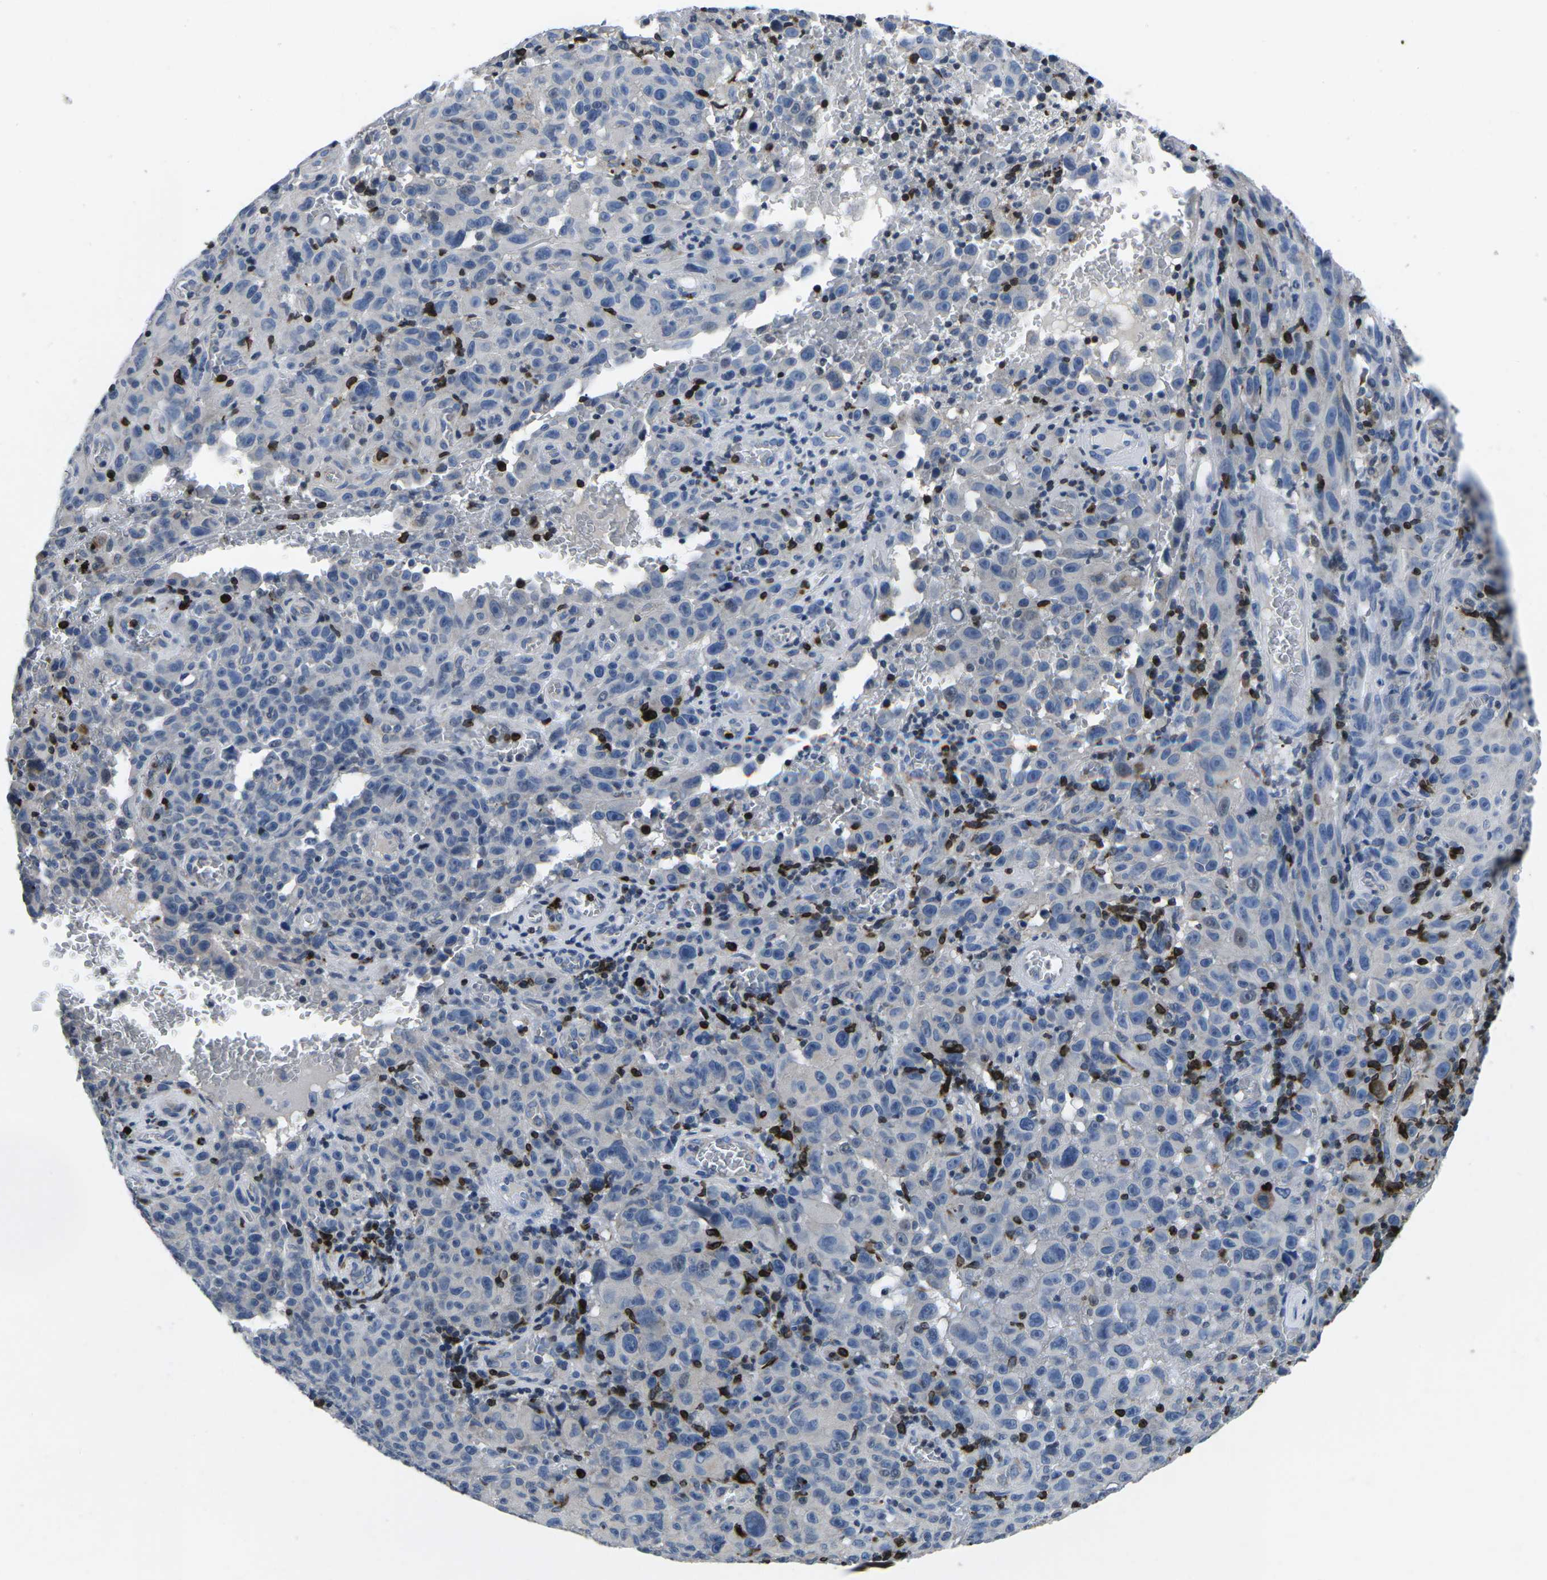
{"staining": {"intensity": "negative", "quantity": "none", "location": "none"}, "tissue": "melanoma", "cell_type": "Tumor cells", "image_type": "cancer", "snomed": [{"axis": "morphology", "description": "Malignant melanoma, NOS"}, {"axis": "topography", "description": "Skin"}], "caption": "This is an immunohistochemistry micrograph of melanoma. There is no expression in tumor cells.", "gene": "CTSW", "patient": {"sex": "female", "age": 82}}